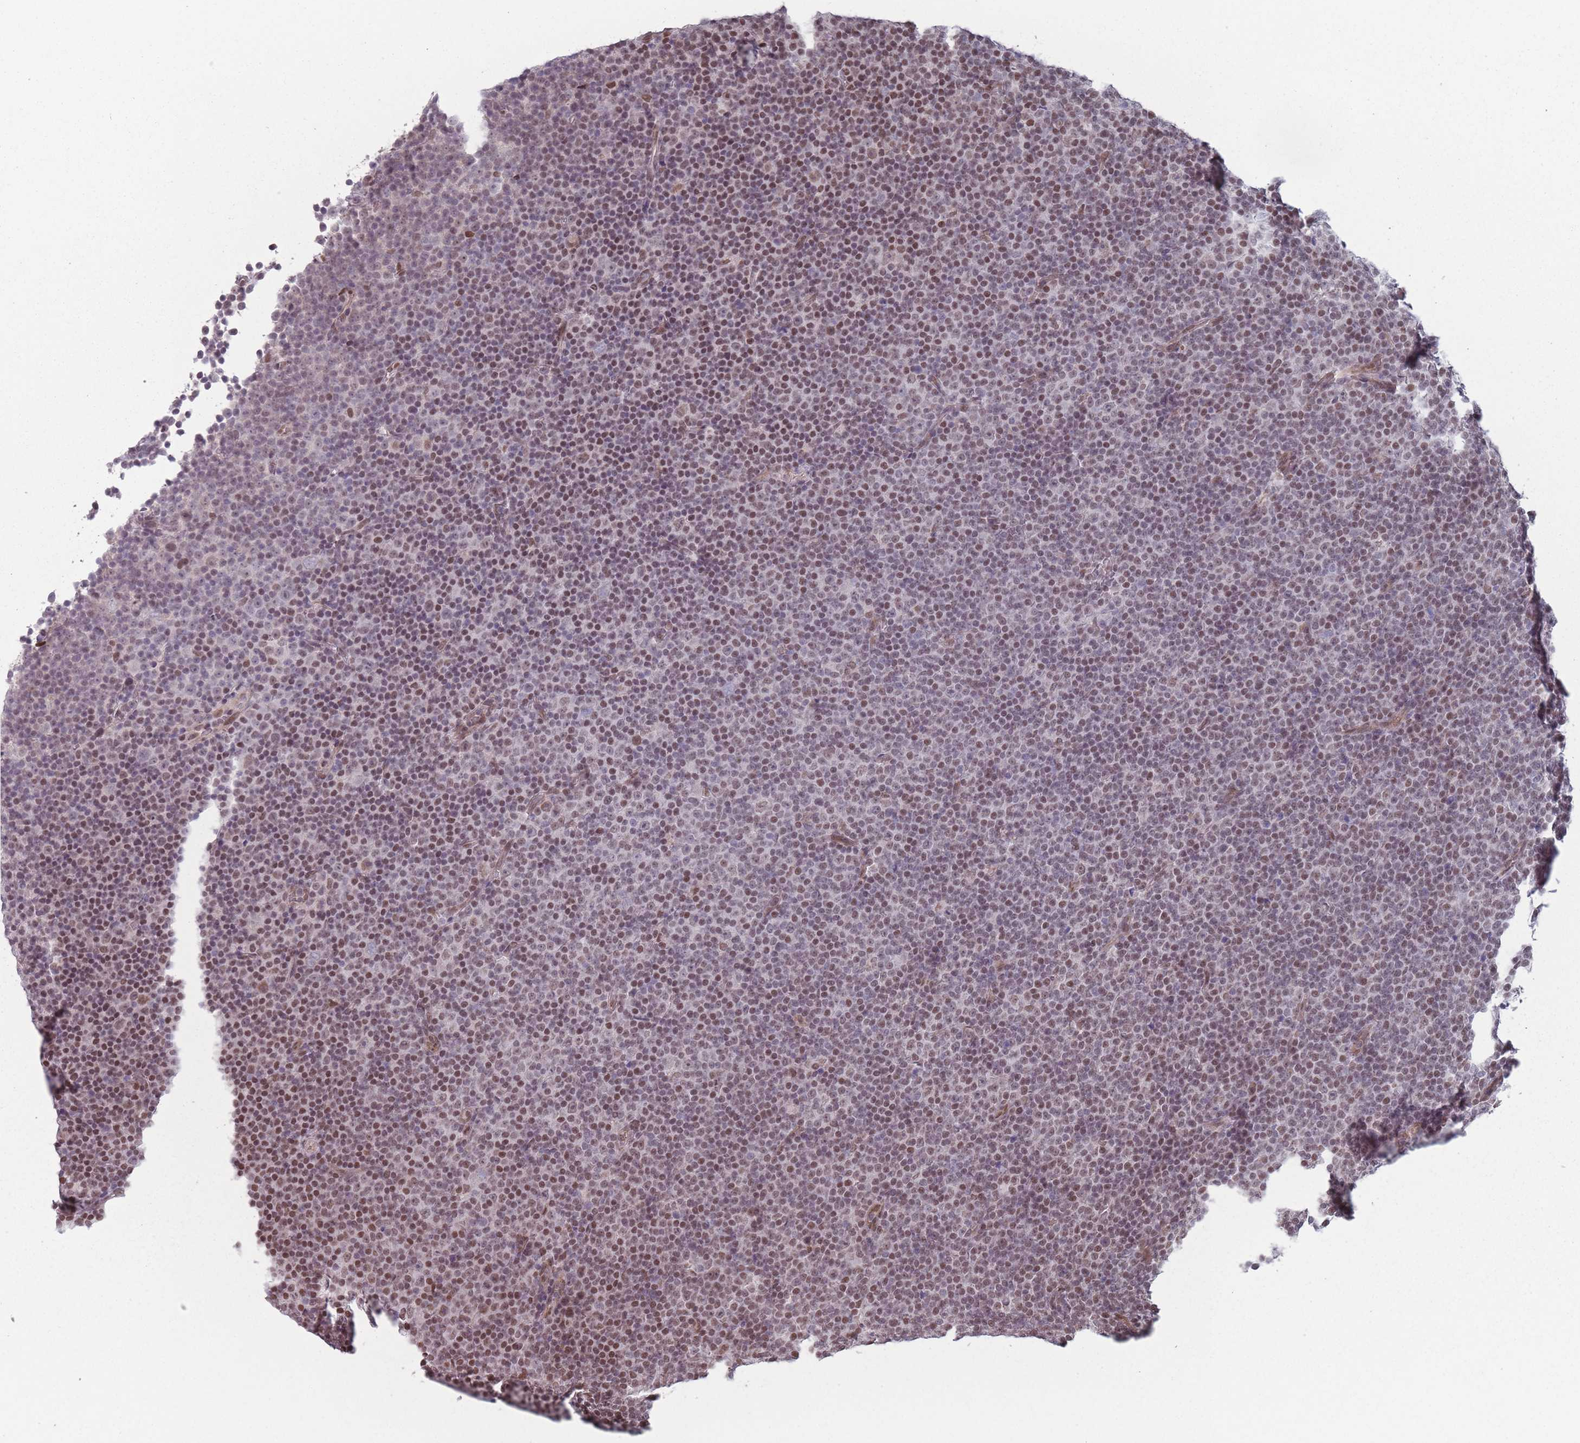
{"staining": {"intensity": "moderate", "quantity": ">75%", "location": "nuclear"}, "tissue": "lymphoma", "cell_type": "Tumor cells", "image_type": "cancer", "snomed": [{"axis": "morphology", "description": "Malignant lymphoma, non-Hodgkin's type, Low grade"}, {"axis": "topography", "description": "Lymph node"}], "caption": "Immunohistochemical staining of human lymphoma demonstrates moderate nuclear protein positivity in approximately >75% of tumor cells. The staining was performed using DAB (3,3'-diaminobenzidine), with brown indicating positive protein expression. Nuclei are stained blue with hematoxylin.", "gene": "SH3BGRL2", "patient": {"sex": "female", "age": 67}}